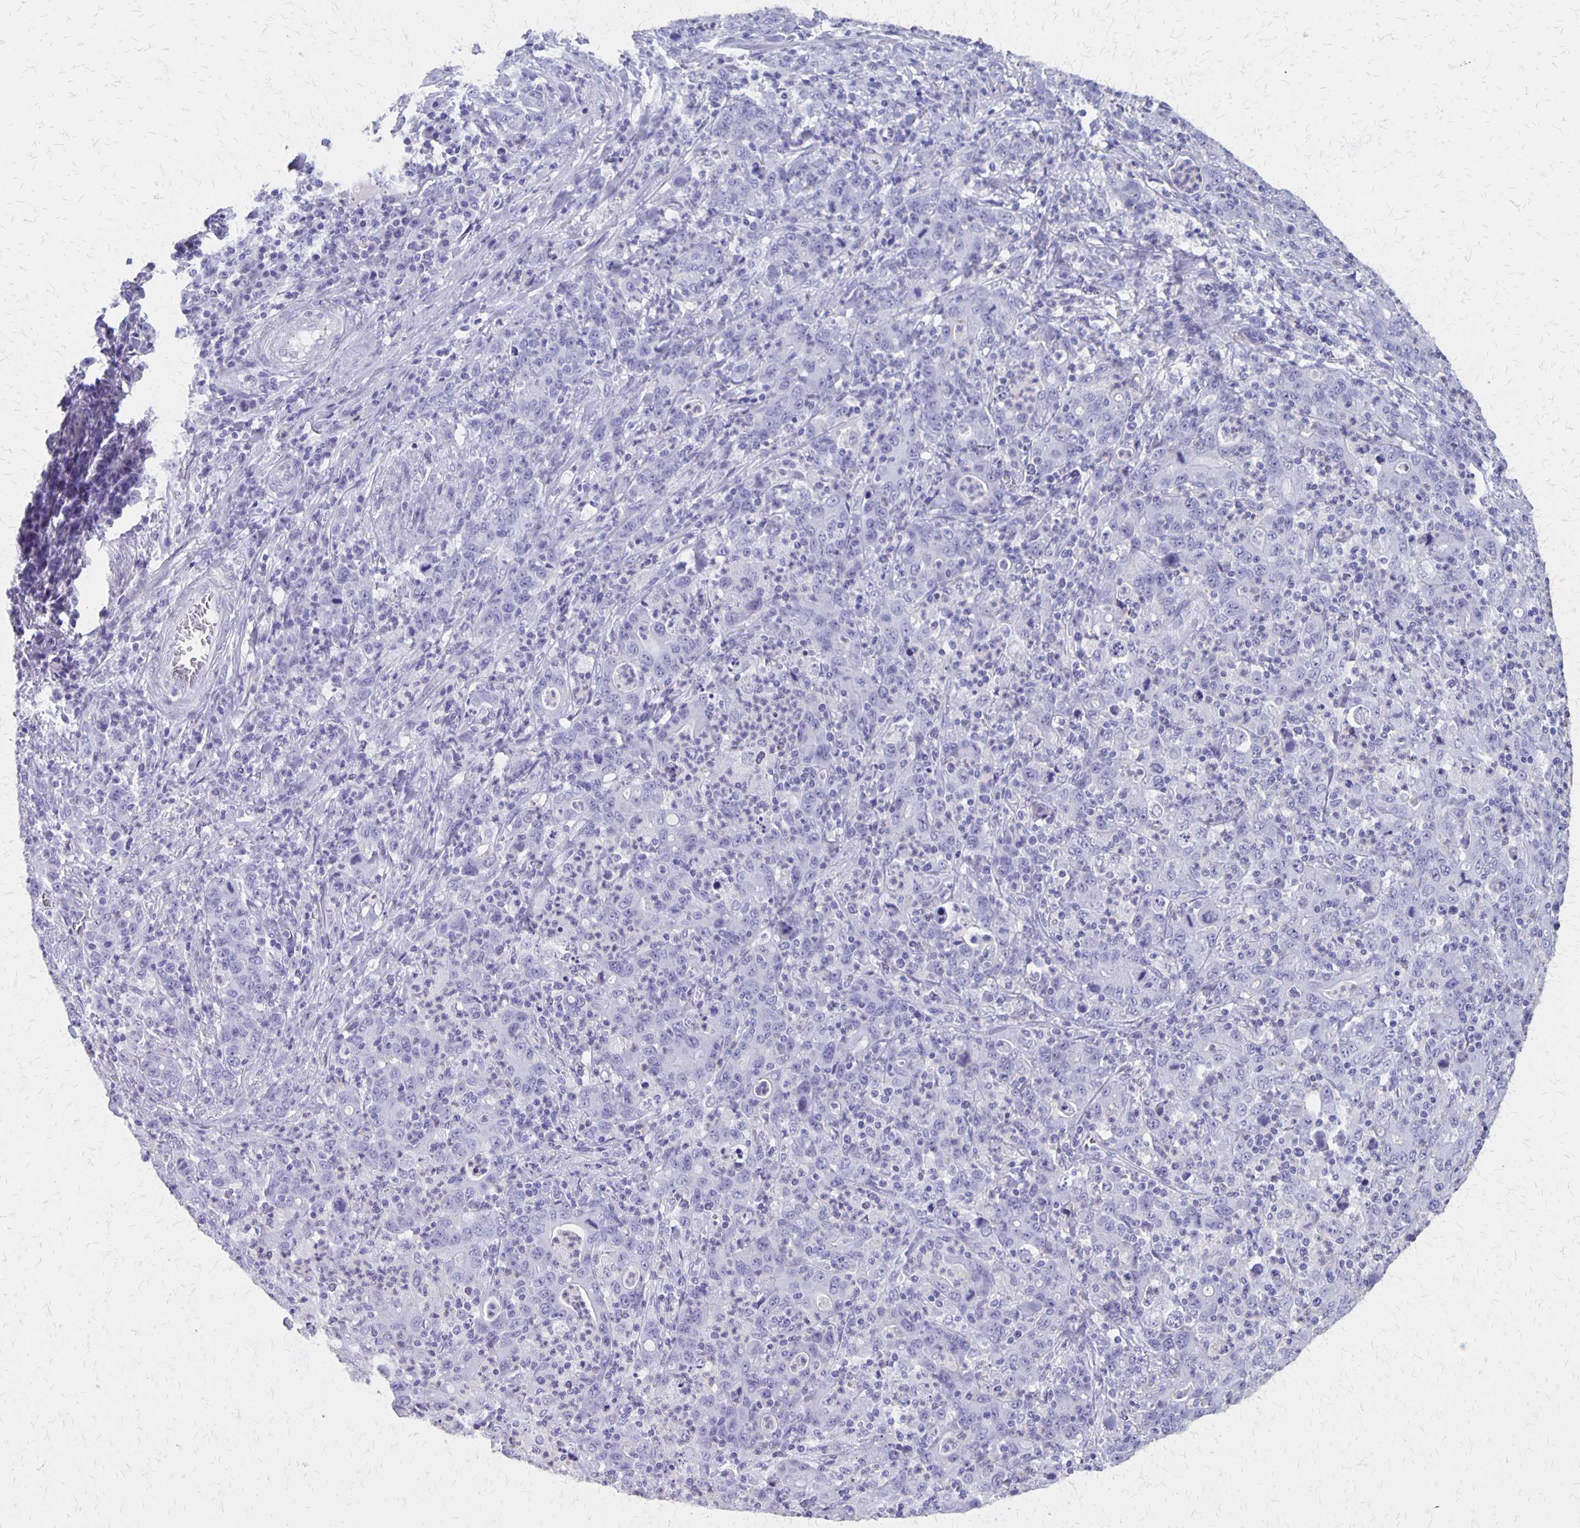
{"staining": {"intensity": "negative", "quantity": "none", "location": "none"}, "tissue": "stomach cancer", "cell_type": "Tumor cells", "image_type": "cancer", "snomed": [{"axis": "morphology", "description": "Adenocarcinoma, NOS"}, {"axis": "topography", "description": "Stomach, upper"}], "caption": "Human stomach cancer (adenocarcinoma) stained for a protein using immunohistochemistry (IHC) shows no staining in tumor cells.", "gene": "SEPTIN5", "patient": {"sex": "male", "age": 69}}